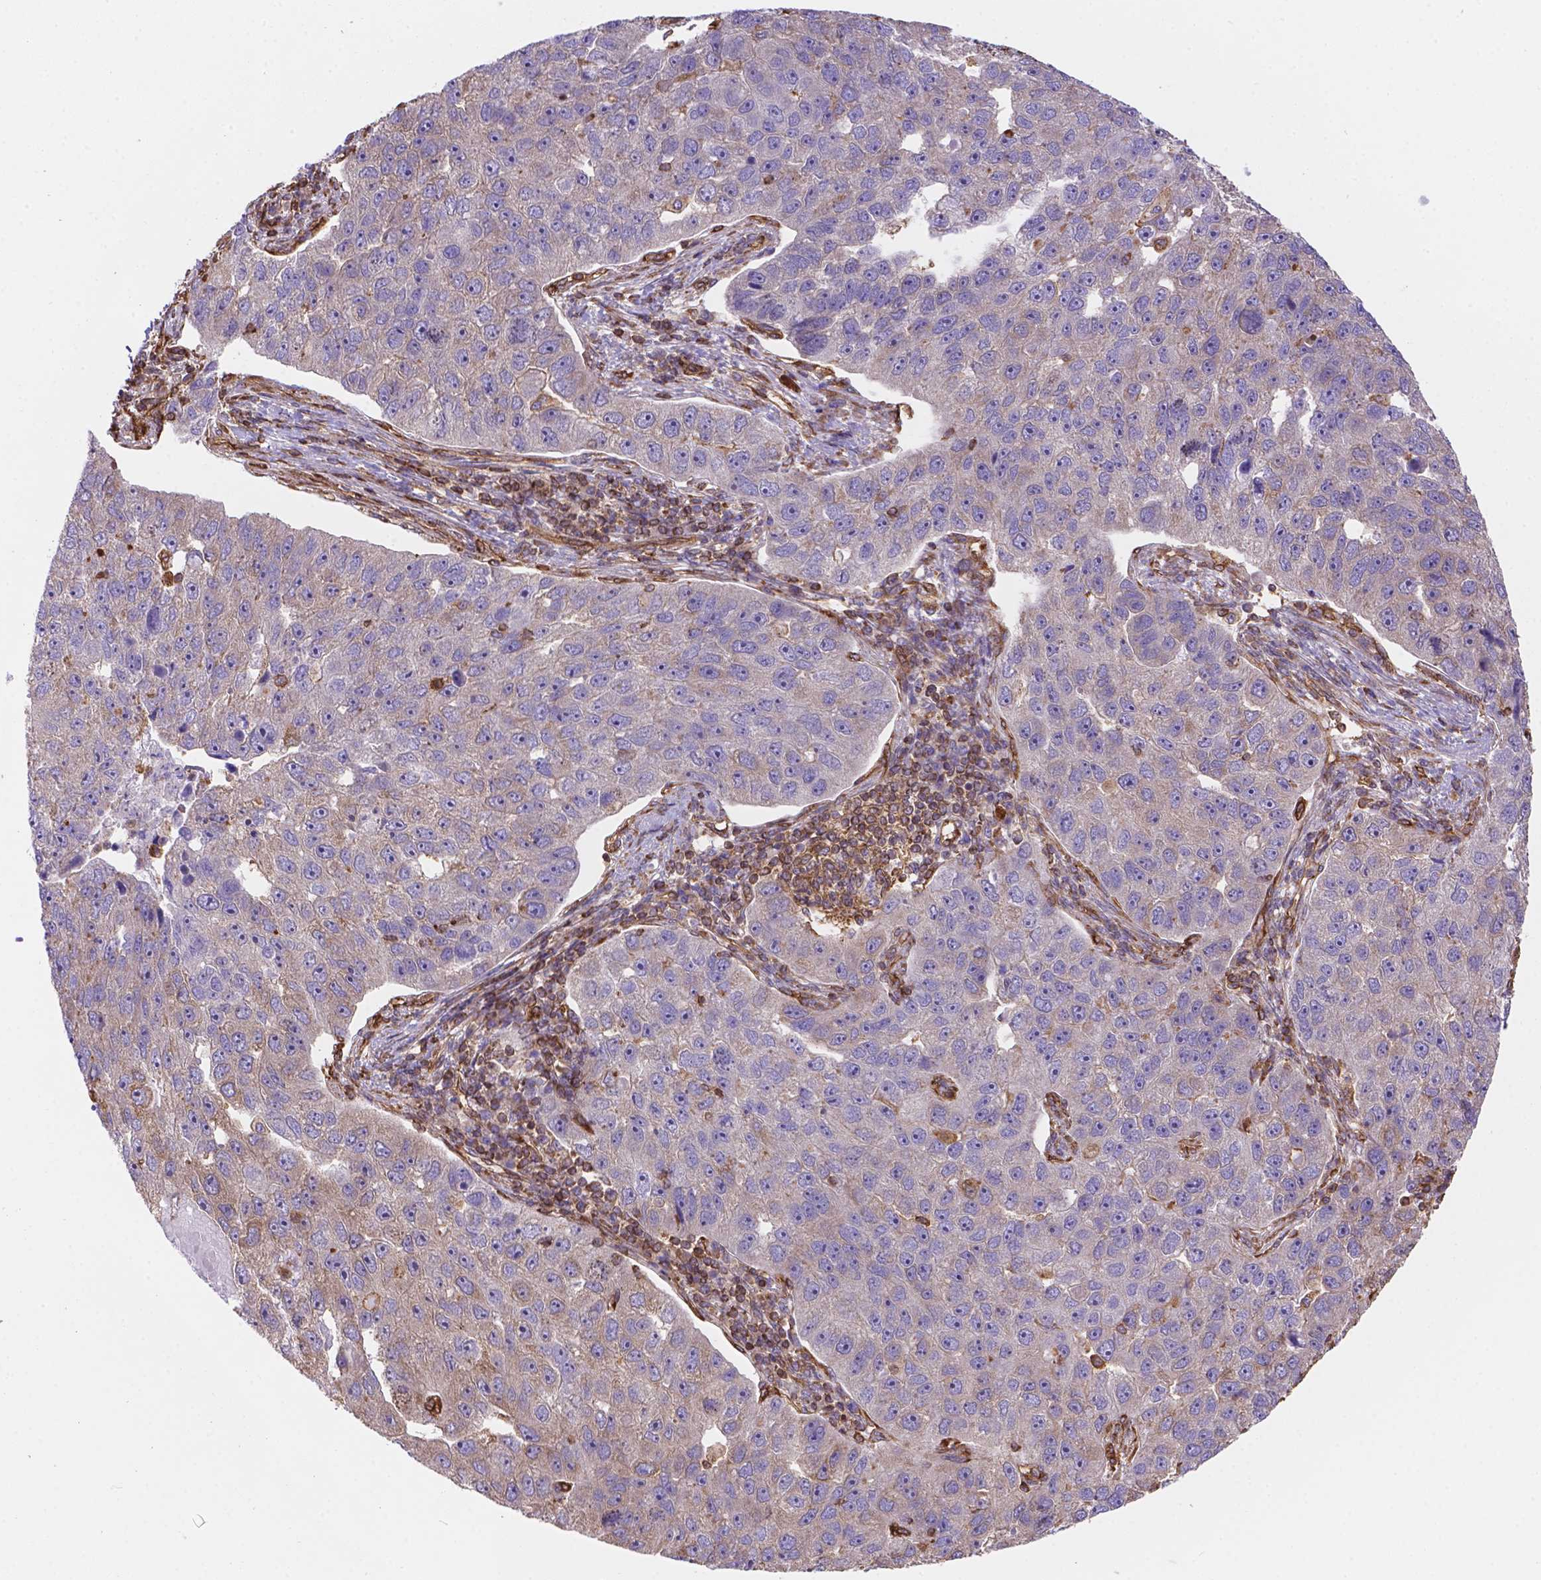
{"staining": {"intensity": "weak", "quantity": "<25%", "location": "cytoplasmic/membranous"}, "tissue": "pancreatic cancer", "cell_type": "Tumor cells", "image_type": "cancer", "snomed": [{"axis": "morphology", "description": "Adenocarcinoma, NOS"}, {"axis": "topography", "description": "Pancreas"}], "caption": "An image of pancreatic cancer (adenocarcinoma) stained for a protein displays no brown staining in tumor cells.", "gene": "DMWD", "patient": {"sex": "female", "age": 61}}